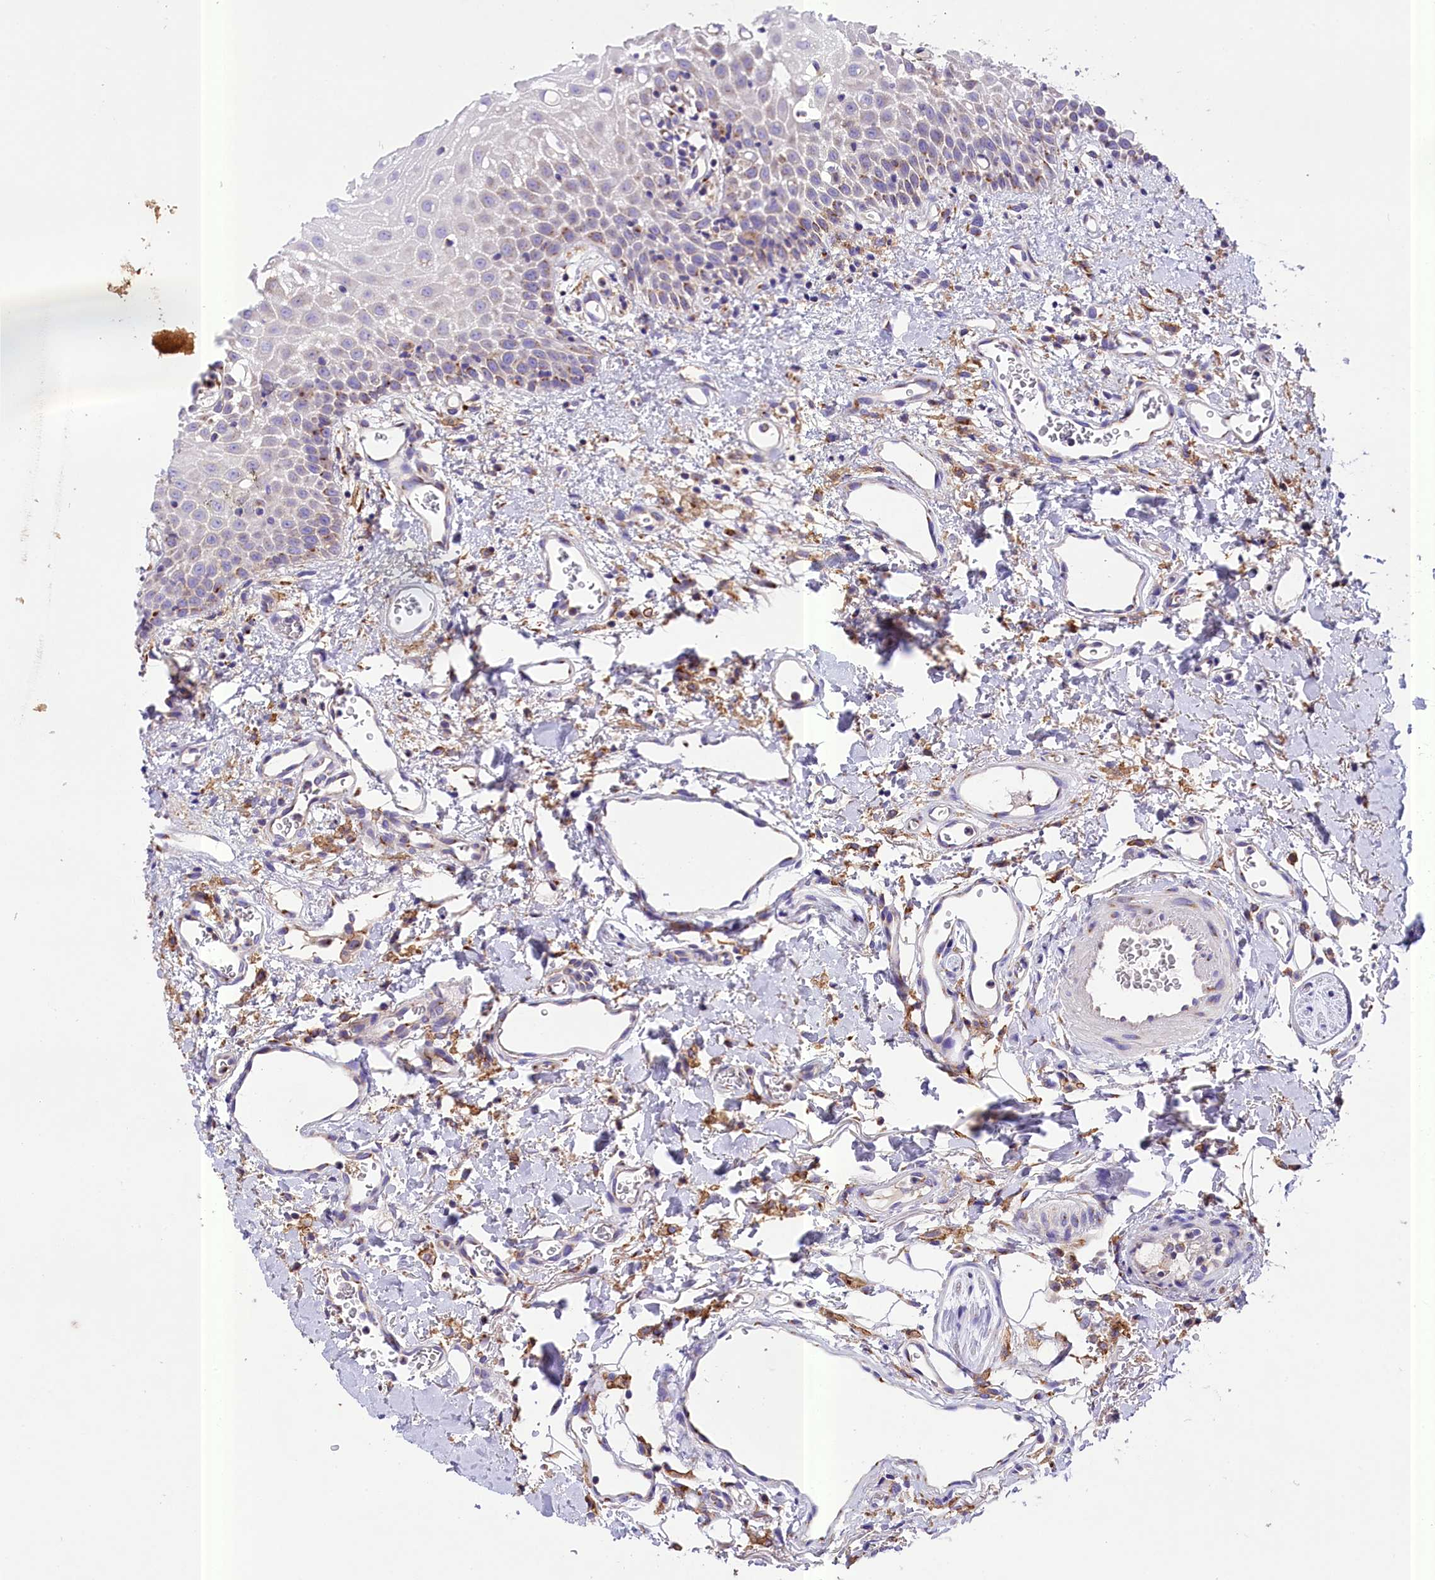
{"staining": {"intensity": "negative", "quantity": "none", "location": "none"}, "tissue": "oral mucosa", "cell_type": "Squamous epithelial cells", "image_type": "normal", "snomed": [{"axis": "morphology", "description": "Normal tissue, NOS"}, {"axis": "topography", "description": "Oral tissue"}], "caption": "Squamous epithelial cells show no significant protein positivity in benign oral mucosa.", "gene": "PEMT", "patient": {"sex": "female", "age": 70}}